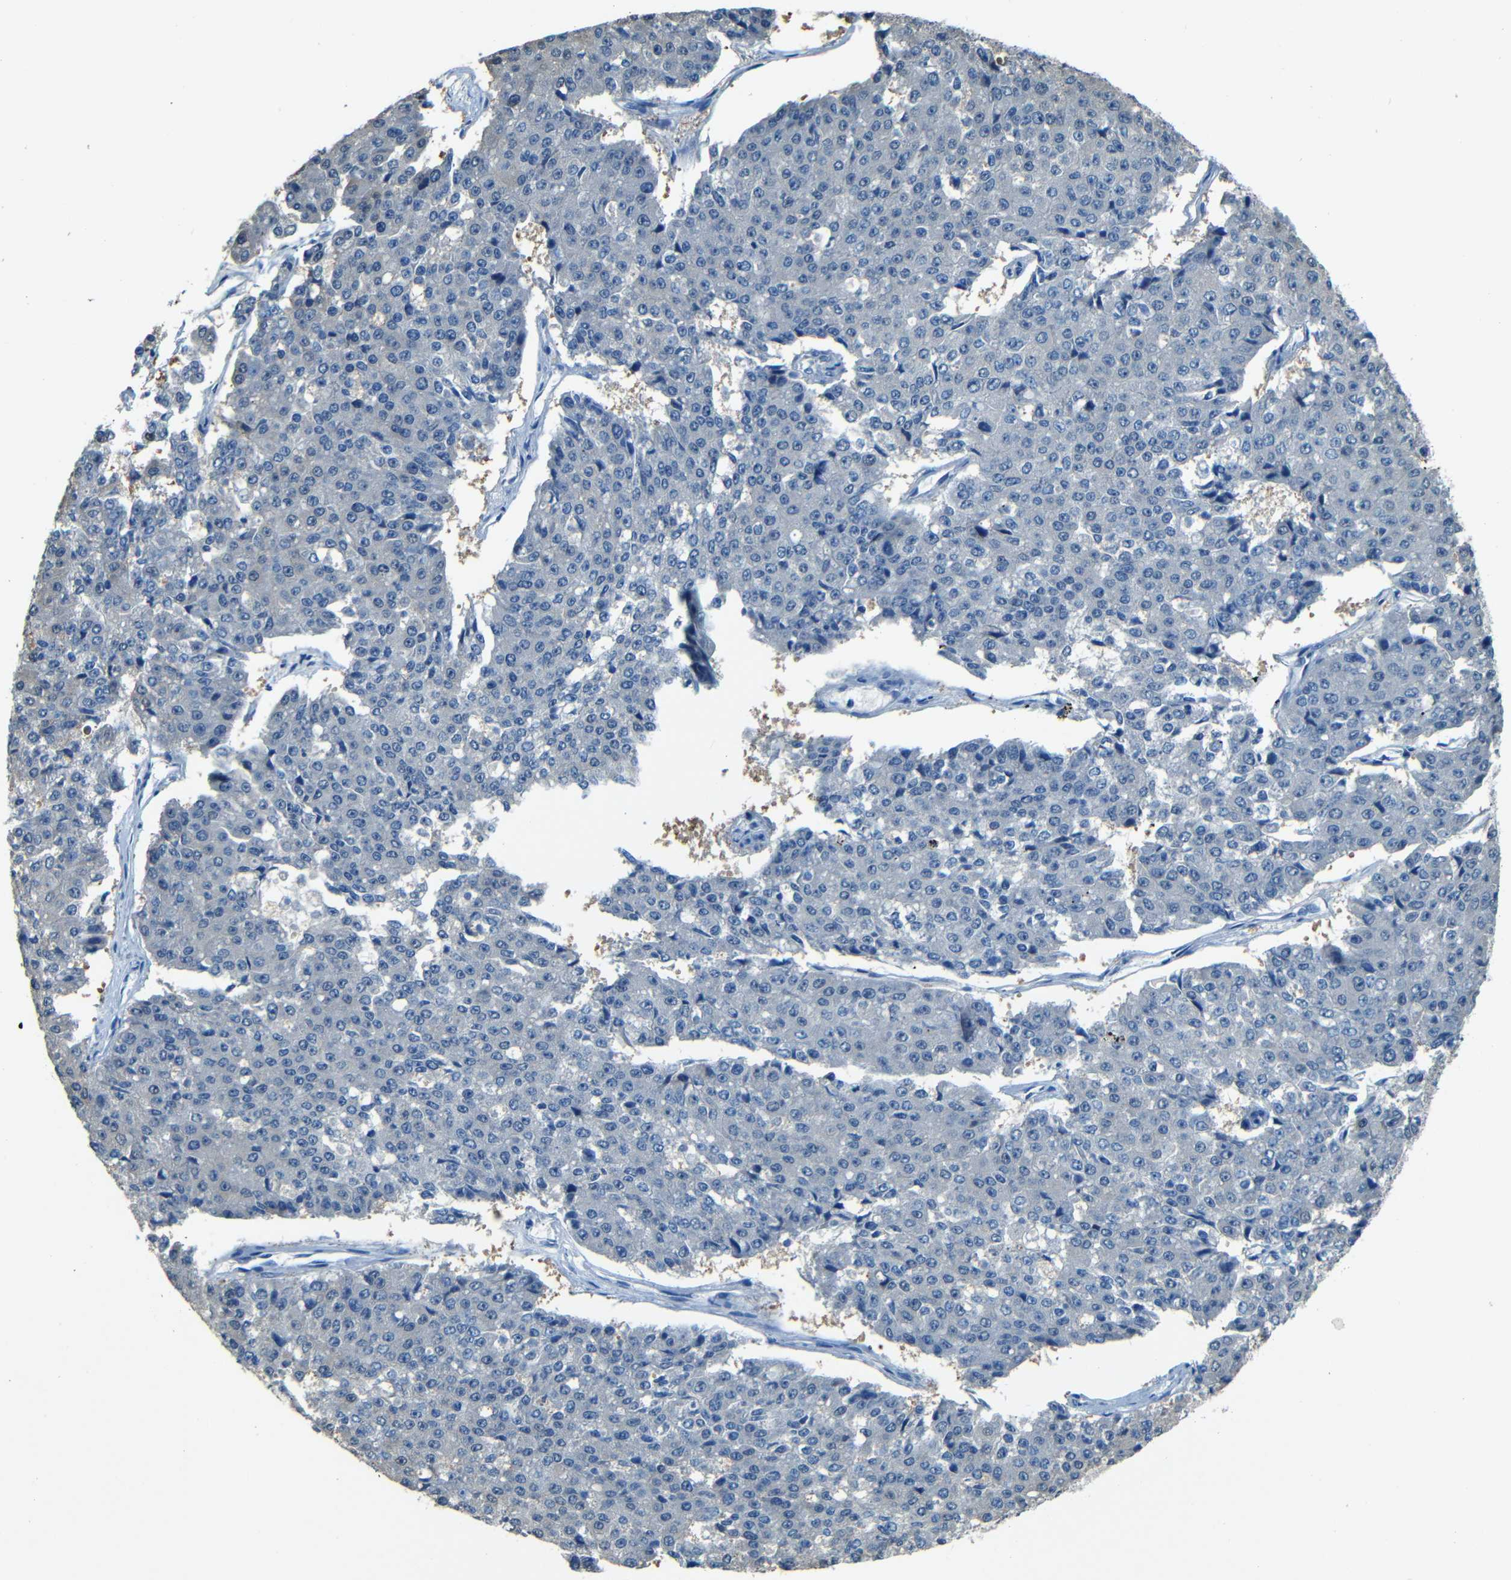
{"staining": {"intensity": "negative", "quantity": "none", "location": "none"}, "tissue": "pancreatic cancer", "cell_type": "Tumor cells", "image_type": "cancer", "snomed": [{"axis": "morphology", "description": "Adenocarcinoma, NOS"}, {"axis": "topography", "description": "Pancreas"}], "caption": "A micrograph of pancreatic cancer stained for a protein reveals no brown staining in tumor cells. (Brightfield microscopy of DAB immunohistochemistry at high magnification).", "gene": "ZMAT1", "patient": {"sex": "male", "age": 50}}